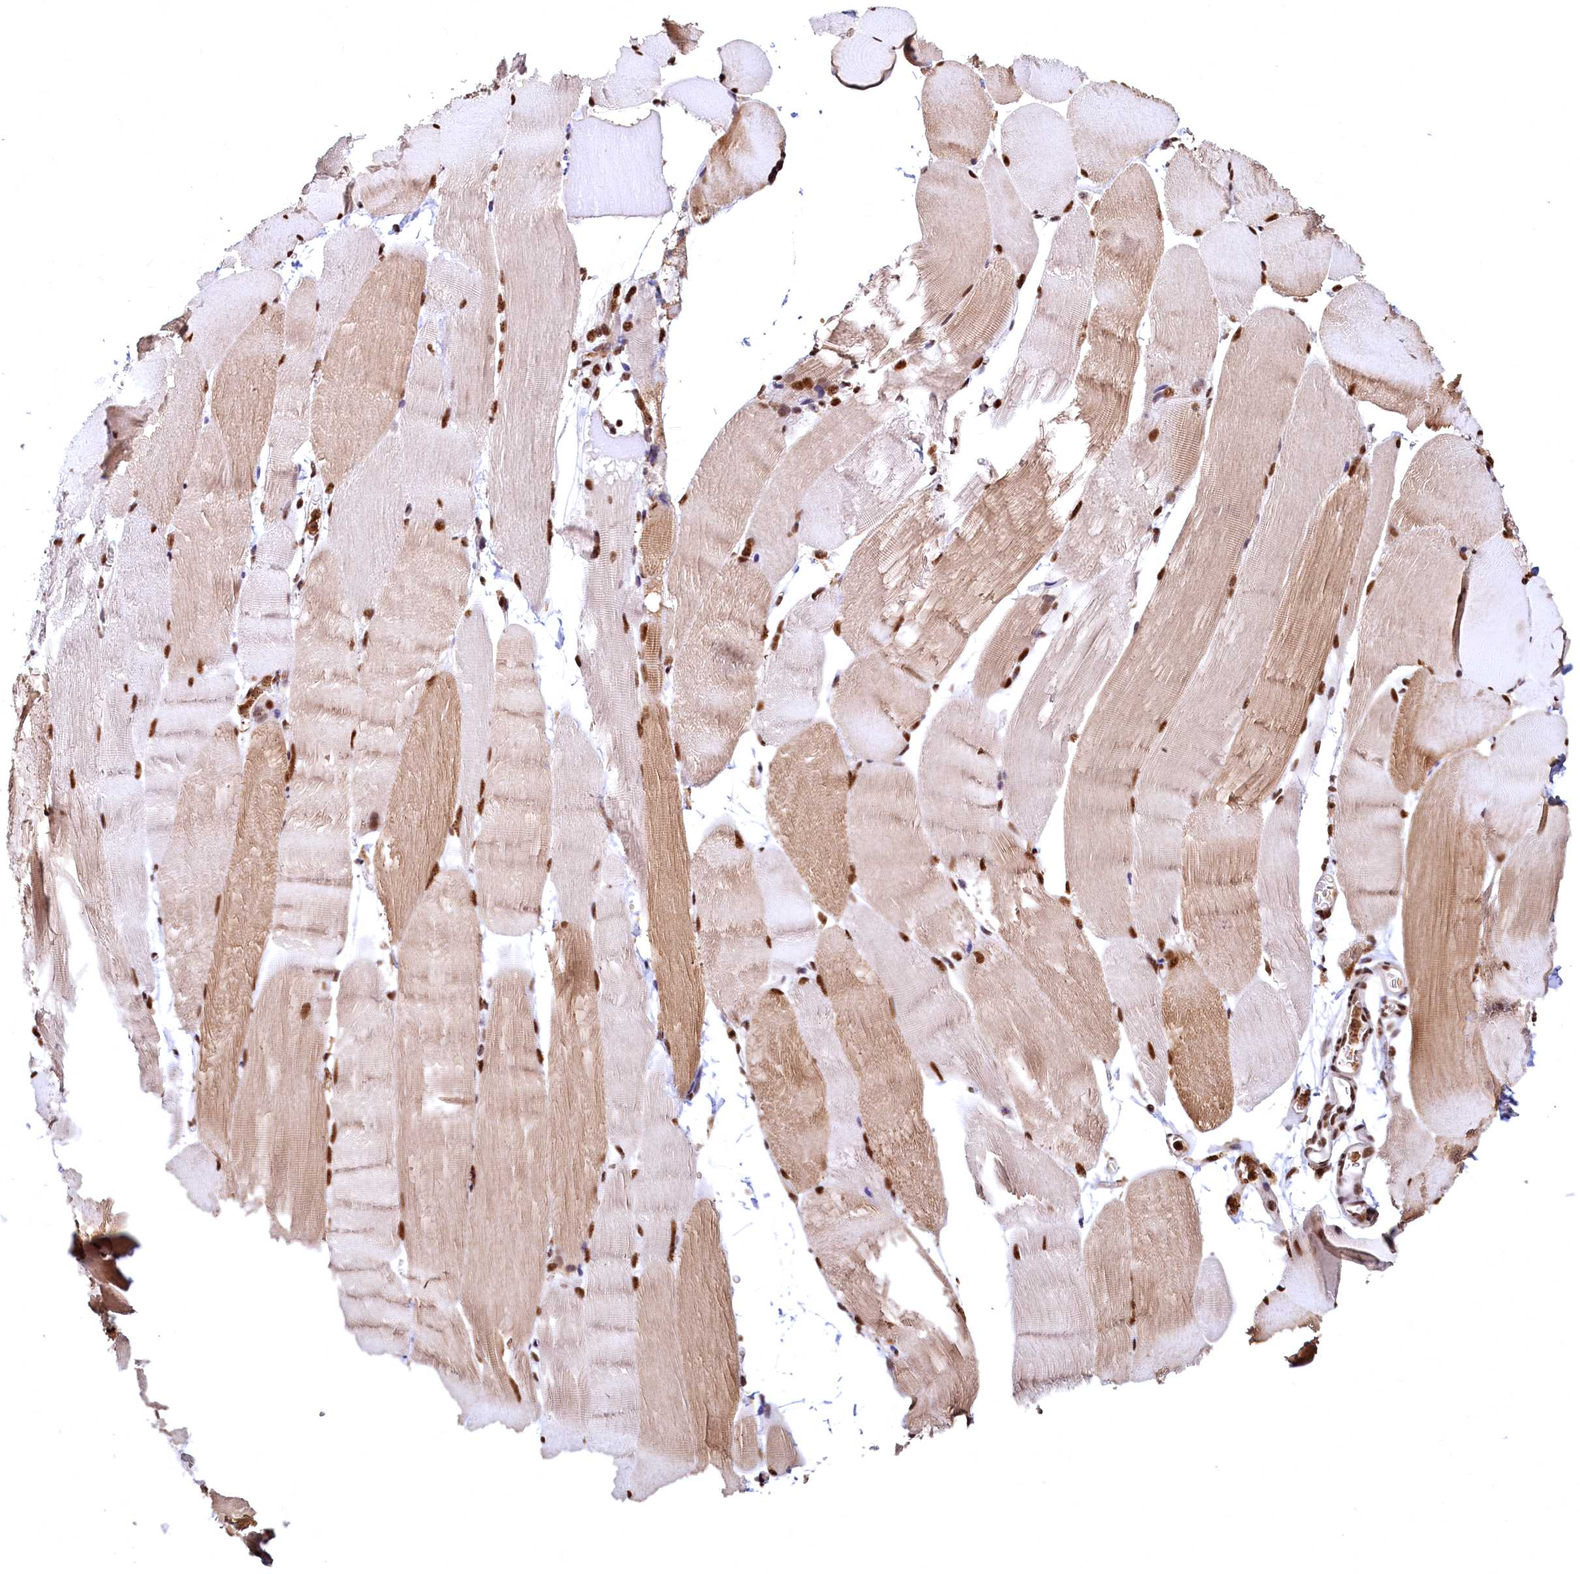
{"staining": {"intensity": "moderate", "quantity": ">75%", "location": "cytoplasmic/membranous,nuclear"}, "tissue": "skeletal muscle", "cell_type": "Myocytes", "image_type": "normal", "snomed": [{"axis": "morphology", "description": "Normal tissue, NOS"}, {"axis": "topography", "description": "Skeletal muscle"}, {"axis": "topography", "description": "Parathyroid gland"}], "caption": "Brown immunohistochemical staining in benign human skeletal muscle demonstrates moderate cytoplasmic/membranous,nuclear expression in approximately >75% of myocytes.", "gene": "RSRC2", "patient": {"sex": "female", "age": 37}}